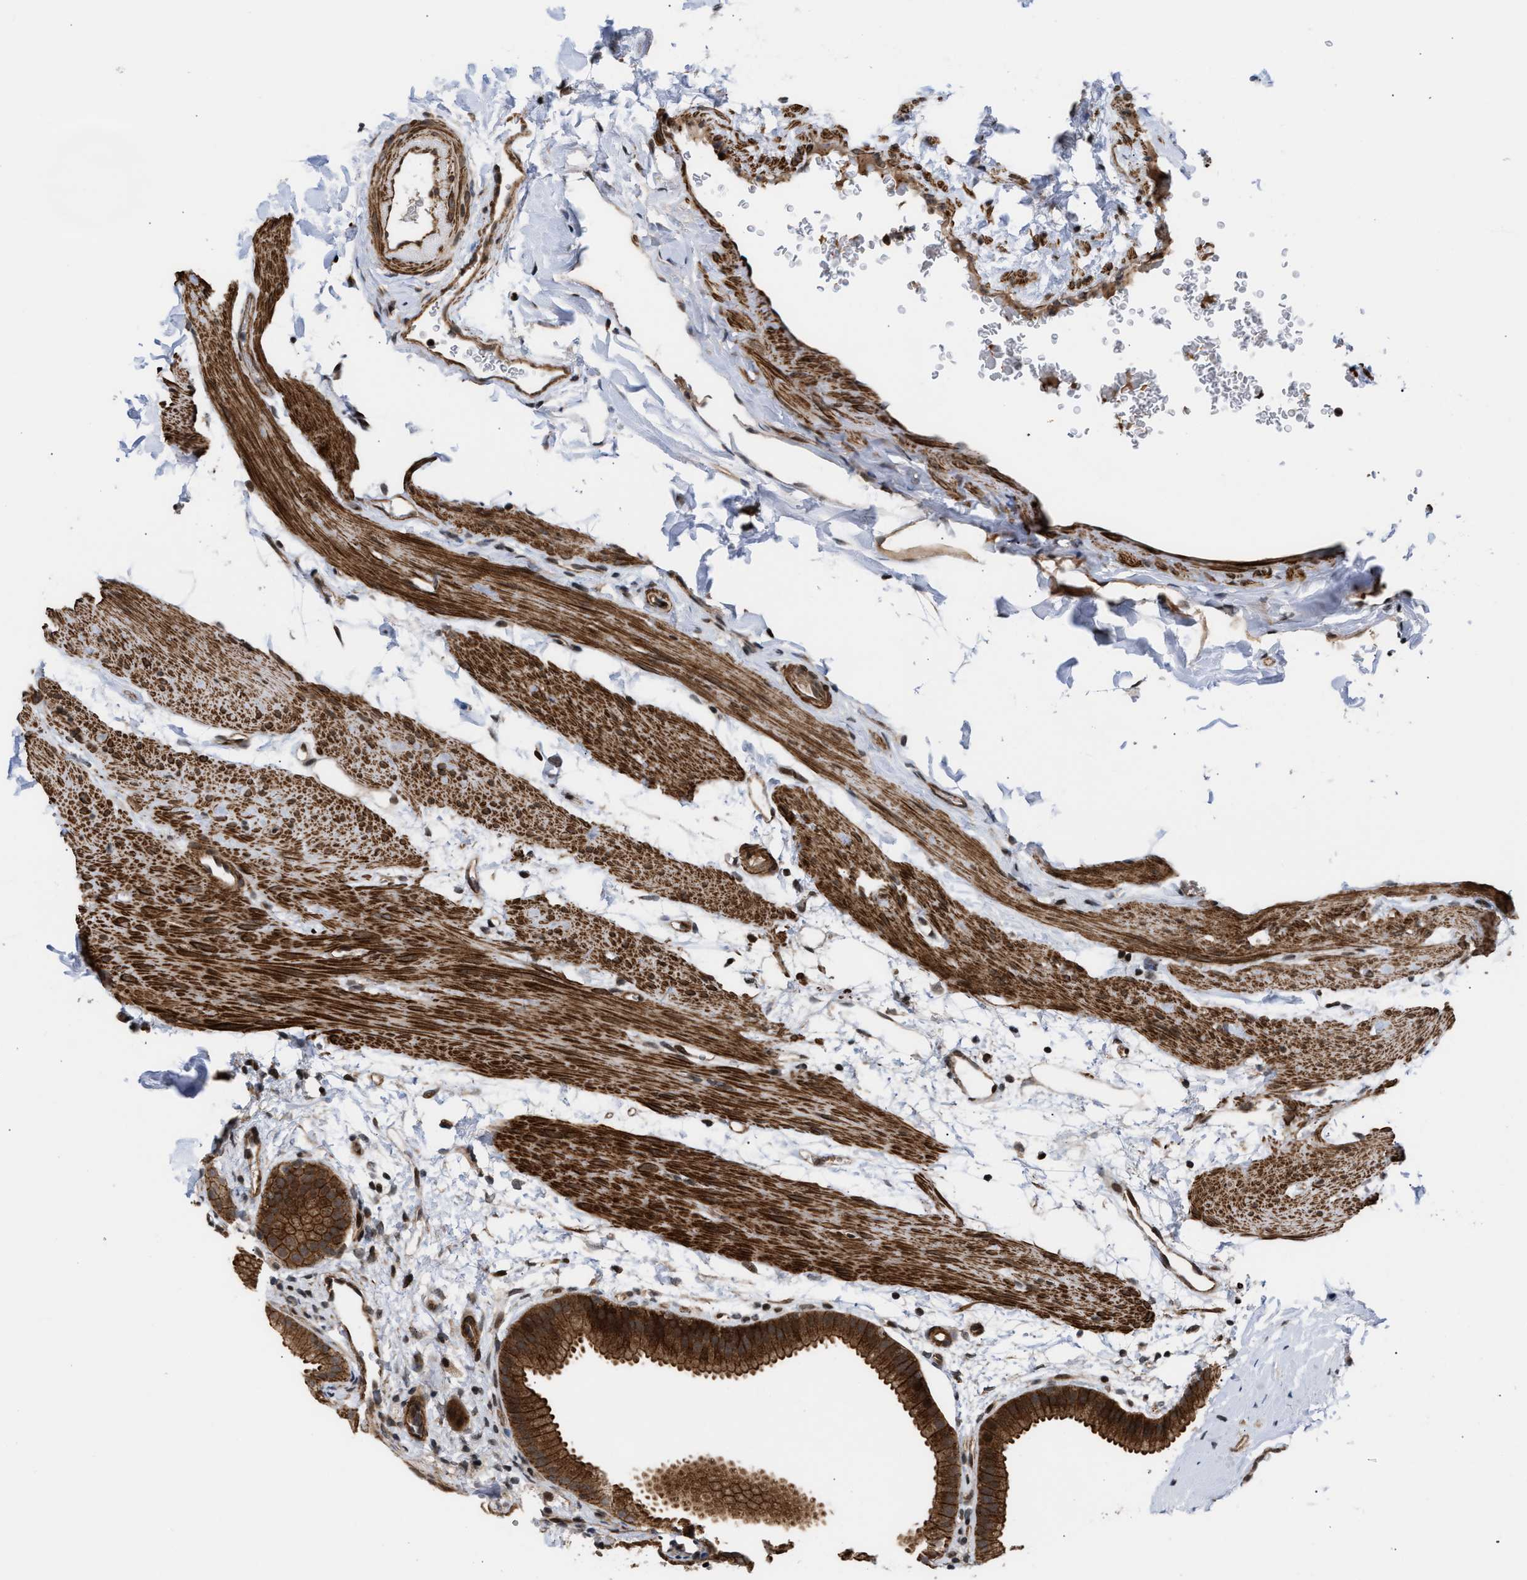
{"staining": {"intensity": "strong", "quantity": ">75%", "location": "cytoplasmic/membranous,nuclear"}, "tissue": "gallbladder", "cell_type": "Glandular cells", "image_type": "normal", "snomed": [{"axis": "morphology", "description": "Normal tissue, NOS"}, {"axis": "topography", "description": "Gallbladder"}], "caption": "Human gallbladder stained with a brown dye shows strong cytoplasmic/membranous,nuclear positive positivity in approximately >75% of glandular cells.", "gene": "STAU2", "patient": {"sex": "female", "age": 64}}